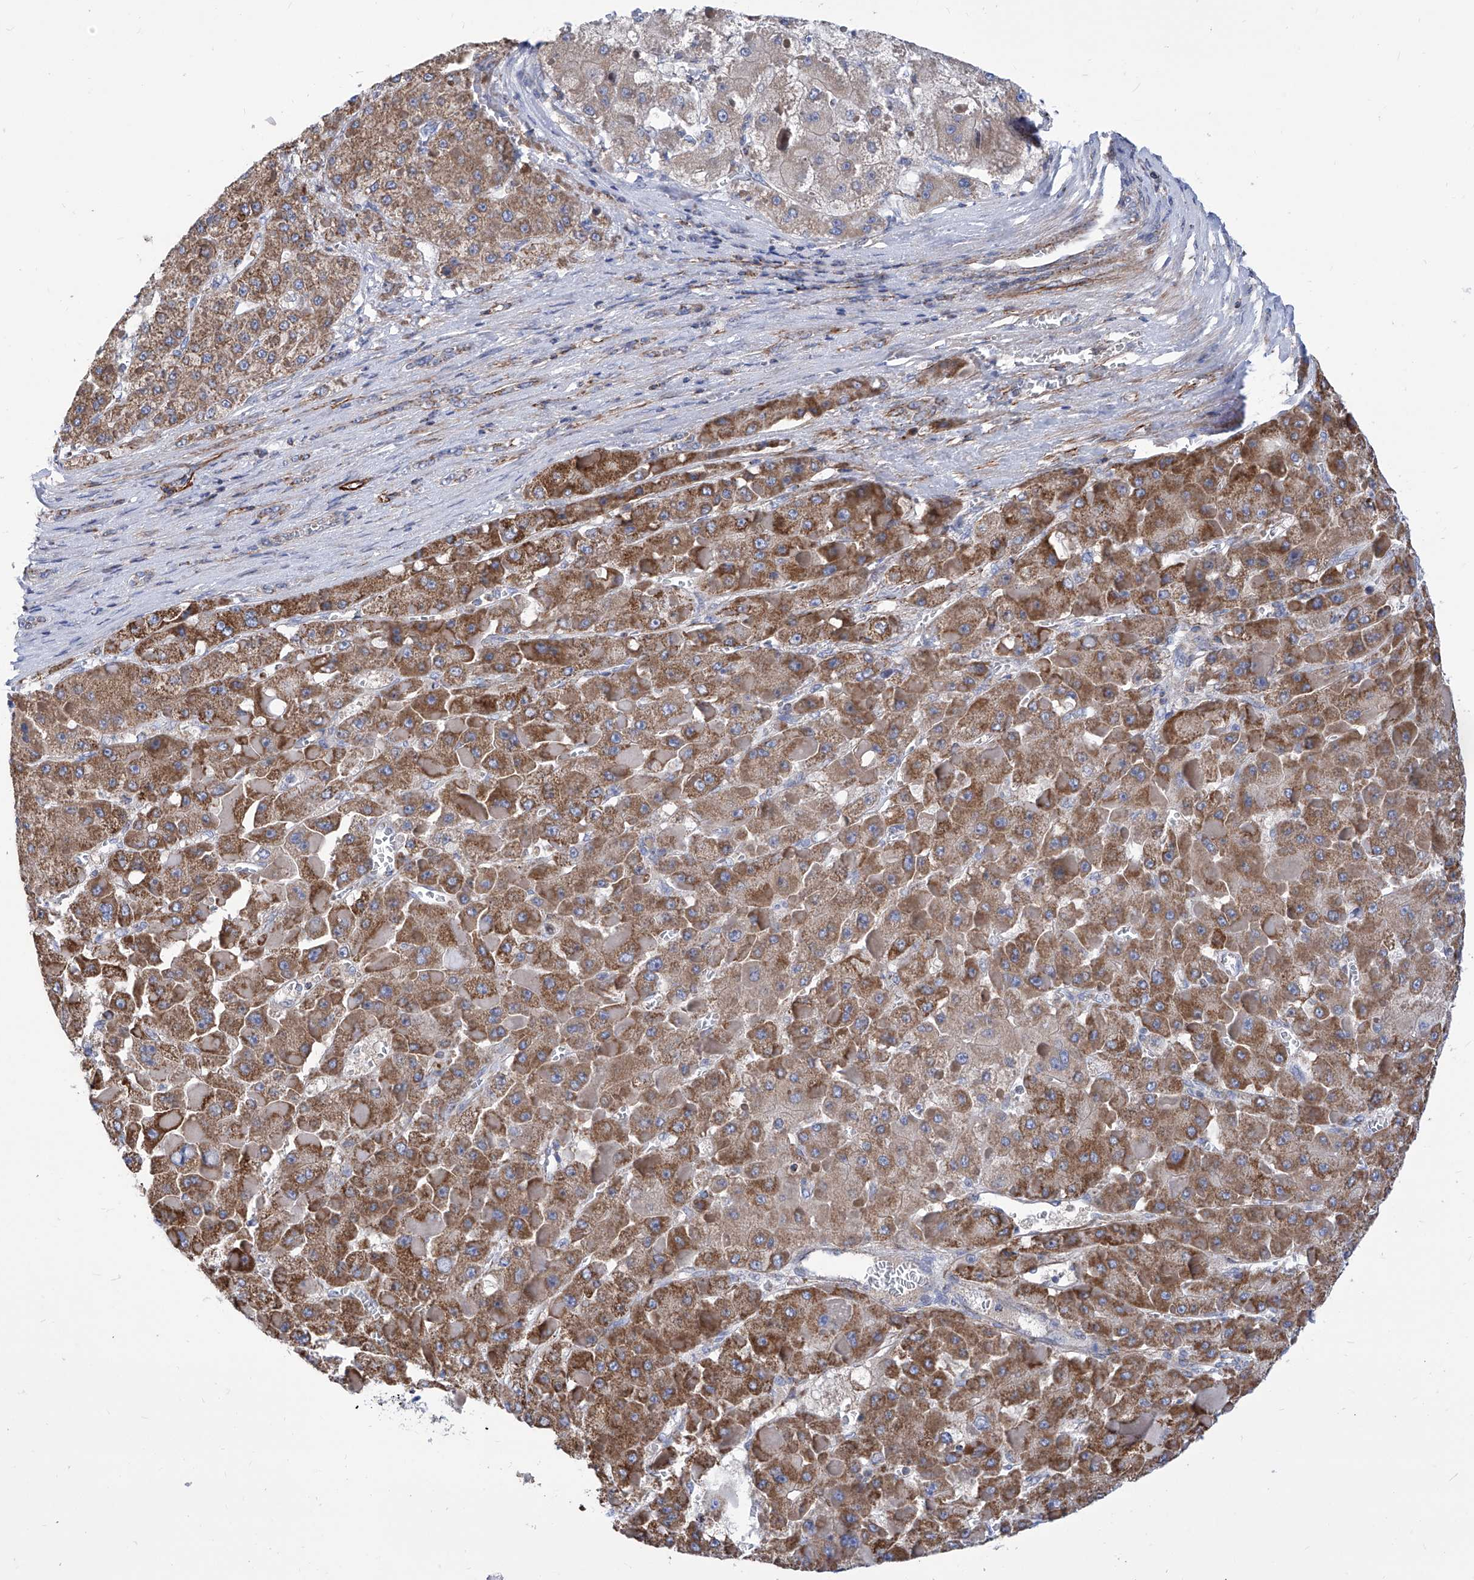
{"staining": {"intensity": "moderate", "quantity": ">75%", "location": "cytoplasmic/membranous"}, "tissue": "liver cancer", "cell_type": "Tumor cells", "image_type": "cancer", "snomed": [{"axis": "morphology", "description": "Carcinoma, Hepatocellular, NOS"}, {"axis": "topography", "description": "Liver"}], "caption": "Moderate cytoplasmic/membranous staining is present in about >75% of tumor cells in hepatocellular carcinoma (liver).", "gene": "SRBD1", "patient": {"sex": "female", "age": 73}}